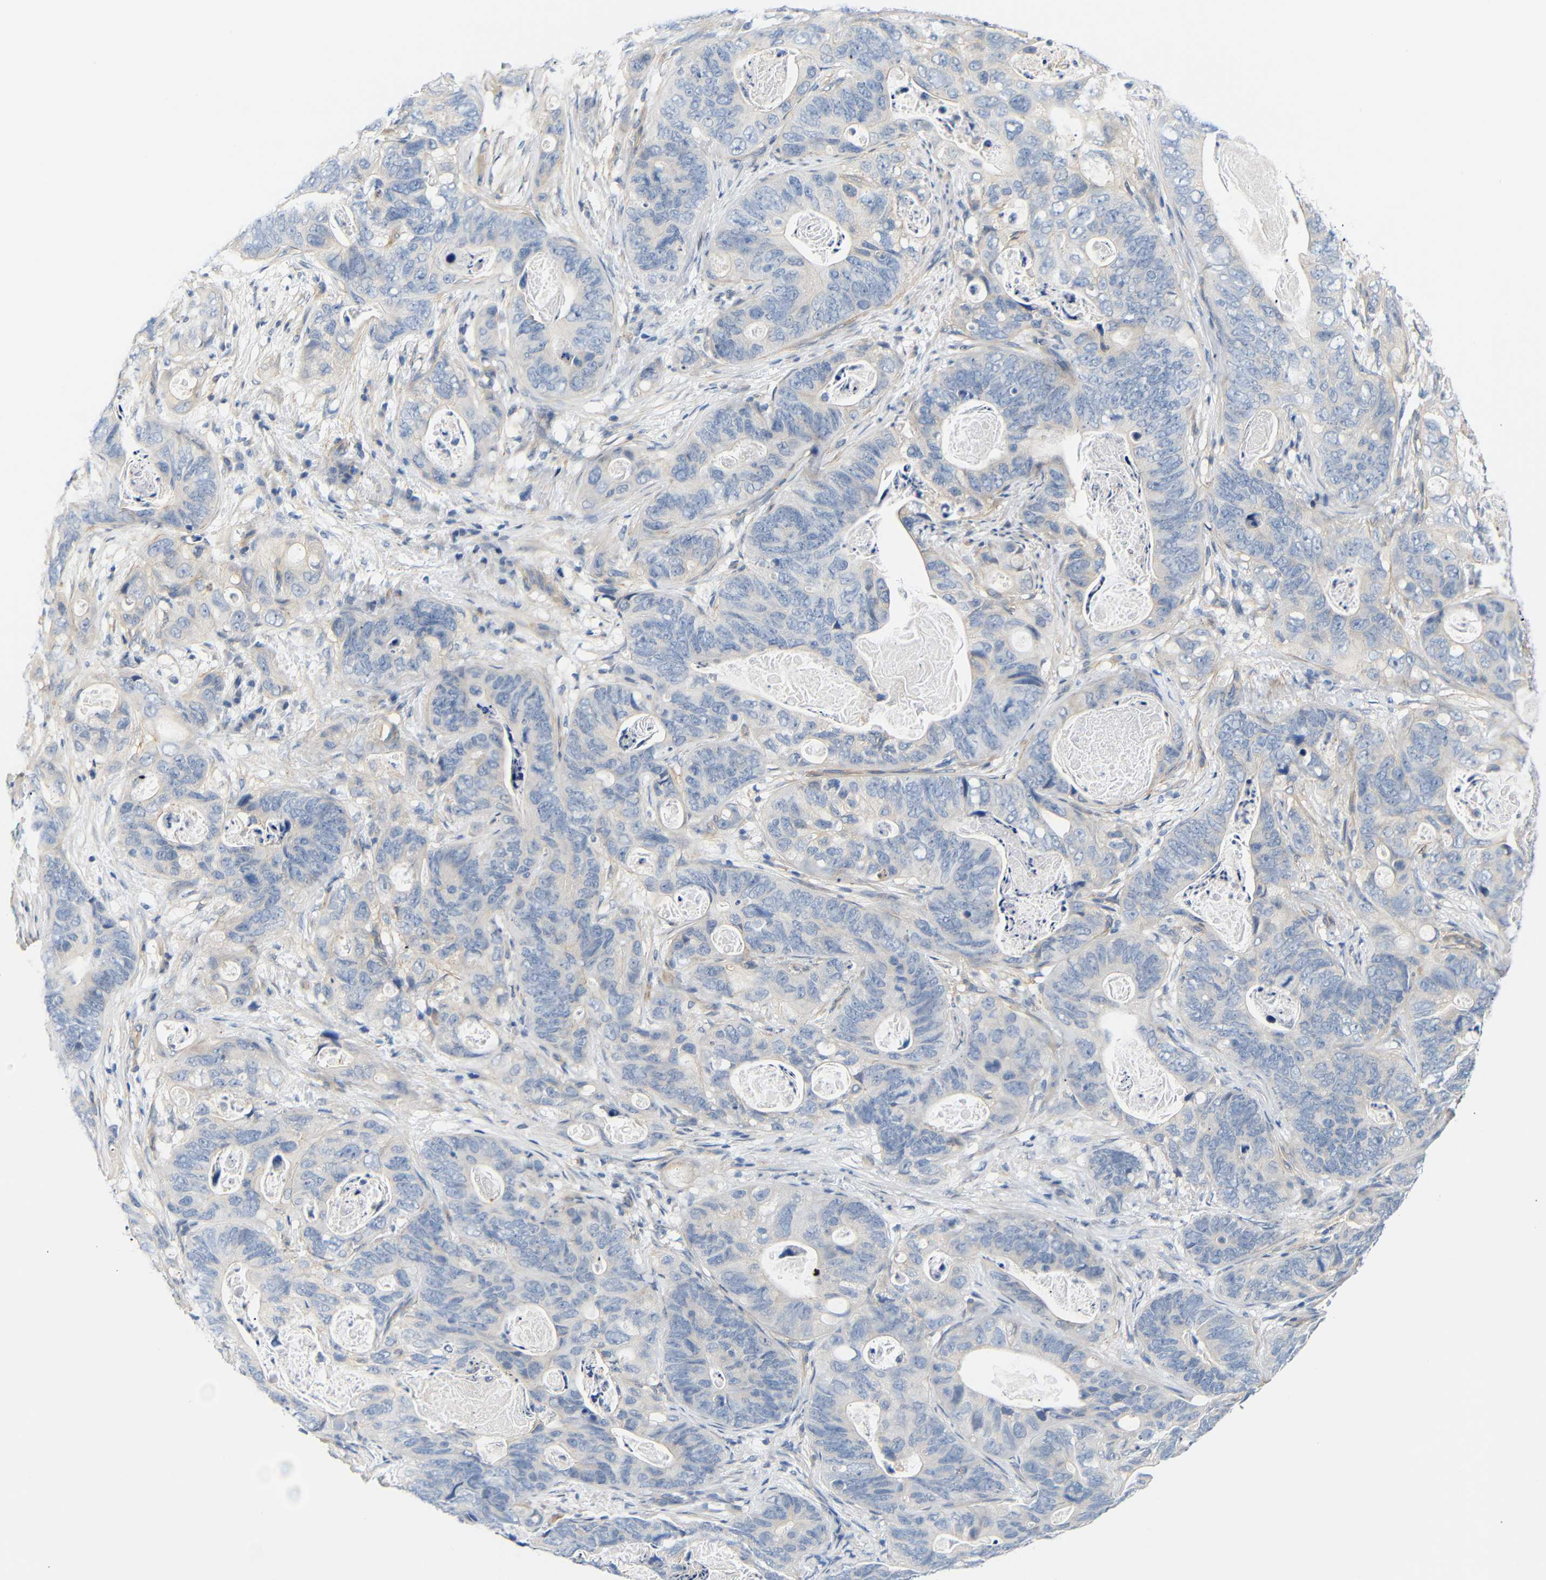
{"staining": {"intensity": "negative", "quantity": "none", "location": "none"}, "tissue": "stomach cancer", "cell_type": "Tumor cells", "image_type": "cancer", "snomed": [{"axis": "morphology", "description": "Adenocarcinoma, NOS"}, {"axis": "topography", "description": "Stomach"}], "caption": "DAB immunohistochemical staining of human adenocarcinoma (stomach) reveals no significant positivity in tumor cells. Nuclei are stained in blue.", "gene": "STMN3", "patient": {"sex": "female", "age": 89}}